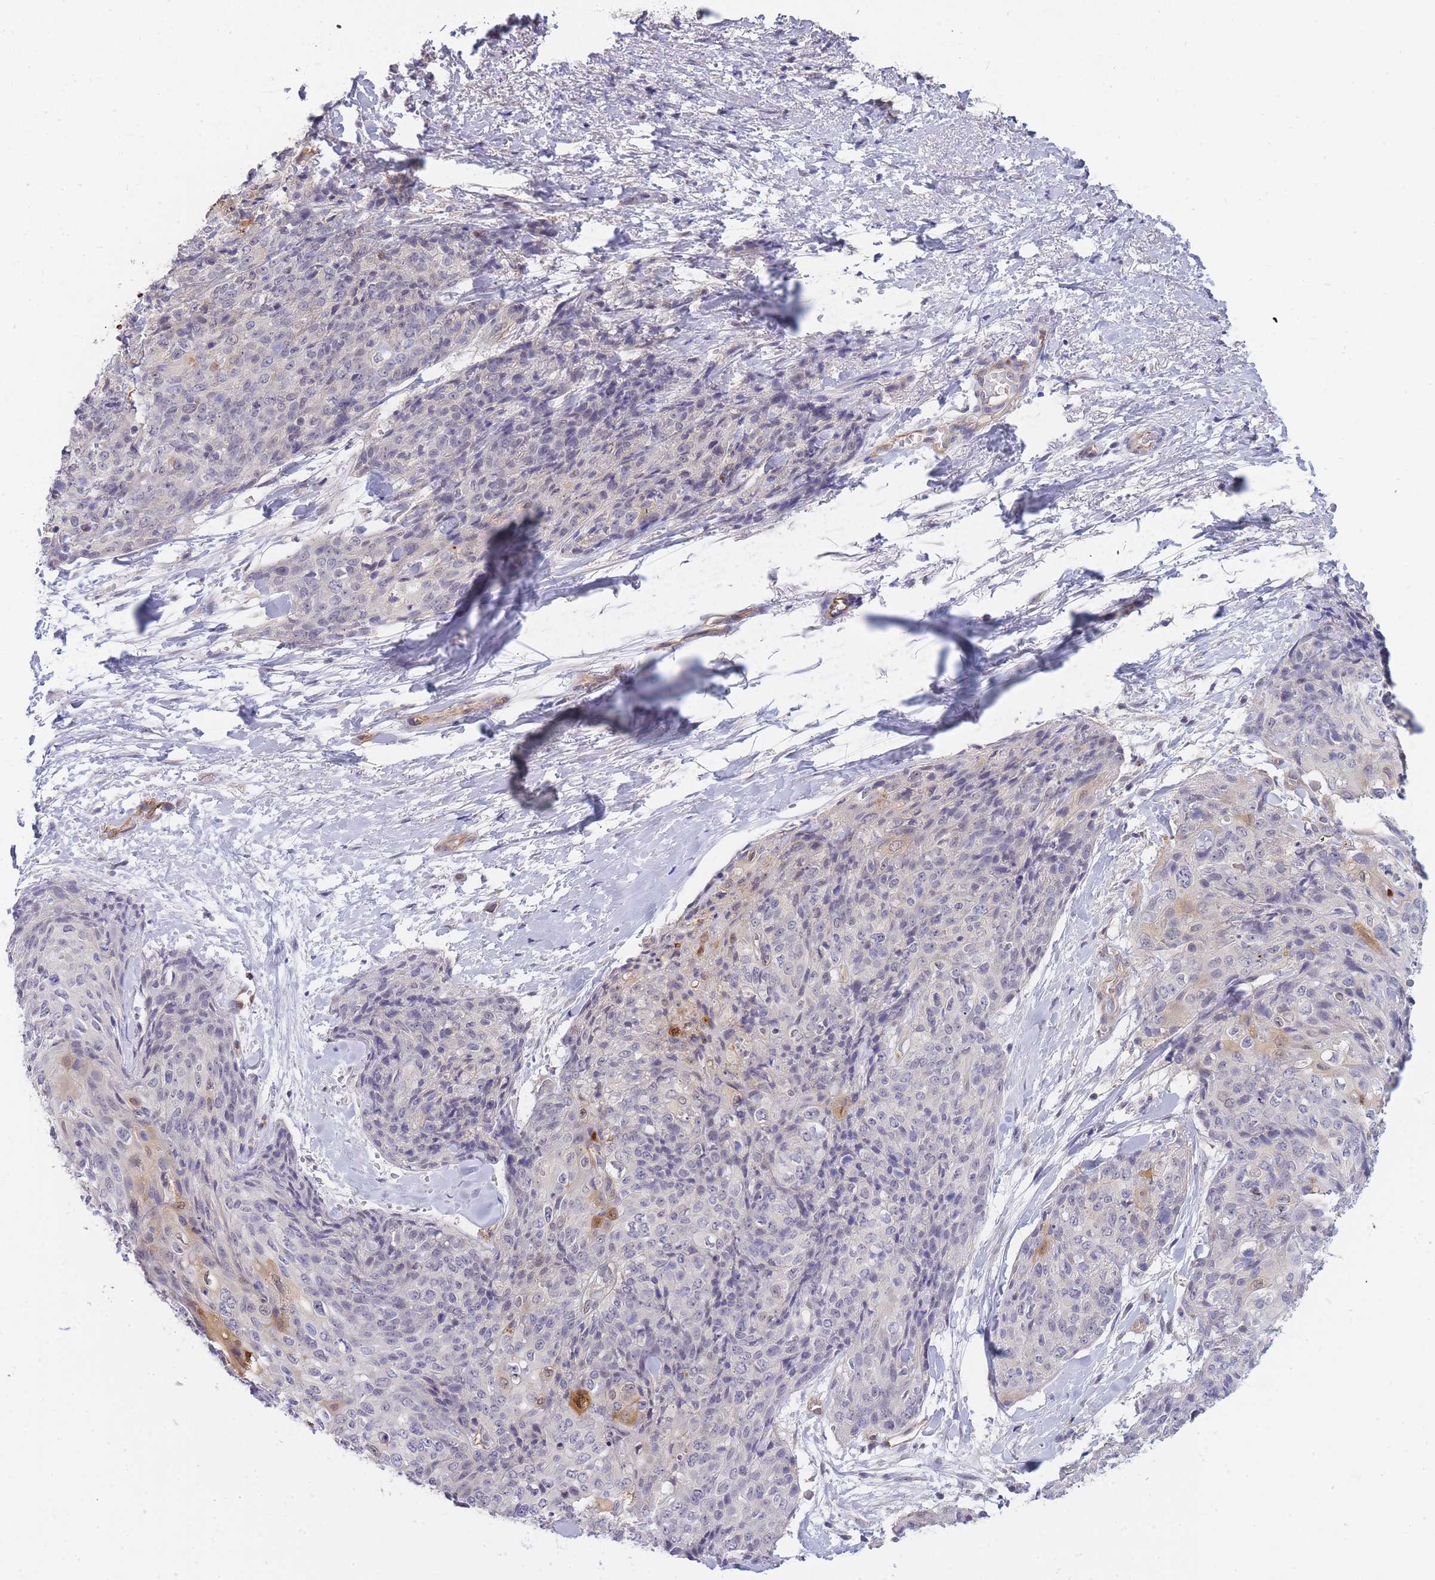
{"staining": {"intensity": "moderate", "quantity": "<25%", "location": "cytoplasmic/membranous,nuclear"}, "tissue": "skin cancer", "cell_type": "Tumor cells", "image_type": "cancer", "snomed": [{"axis": "morphology", "description": "Squamous cell carcinoma, NOS"}, {"axis": "topography", "description": "Skin"}, {"axis": "topography", "description": "Vulva"}], "caption": "Immunohistochemical staining of human skin cancer demonstrates moderate cytoplasmic/membranous and nuclear protein expression in about <25% of tumor cells.", "gene": "C19orf25", "patient": {"sex": "female", "age": 85}}